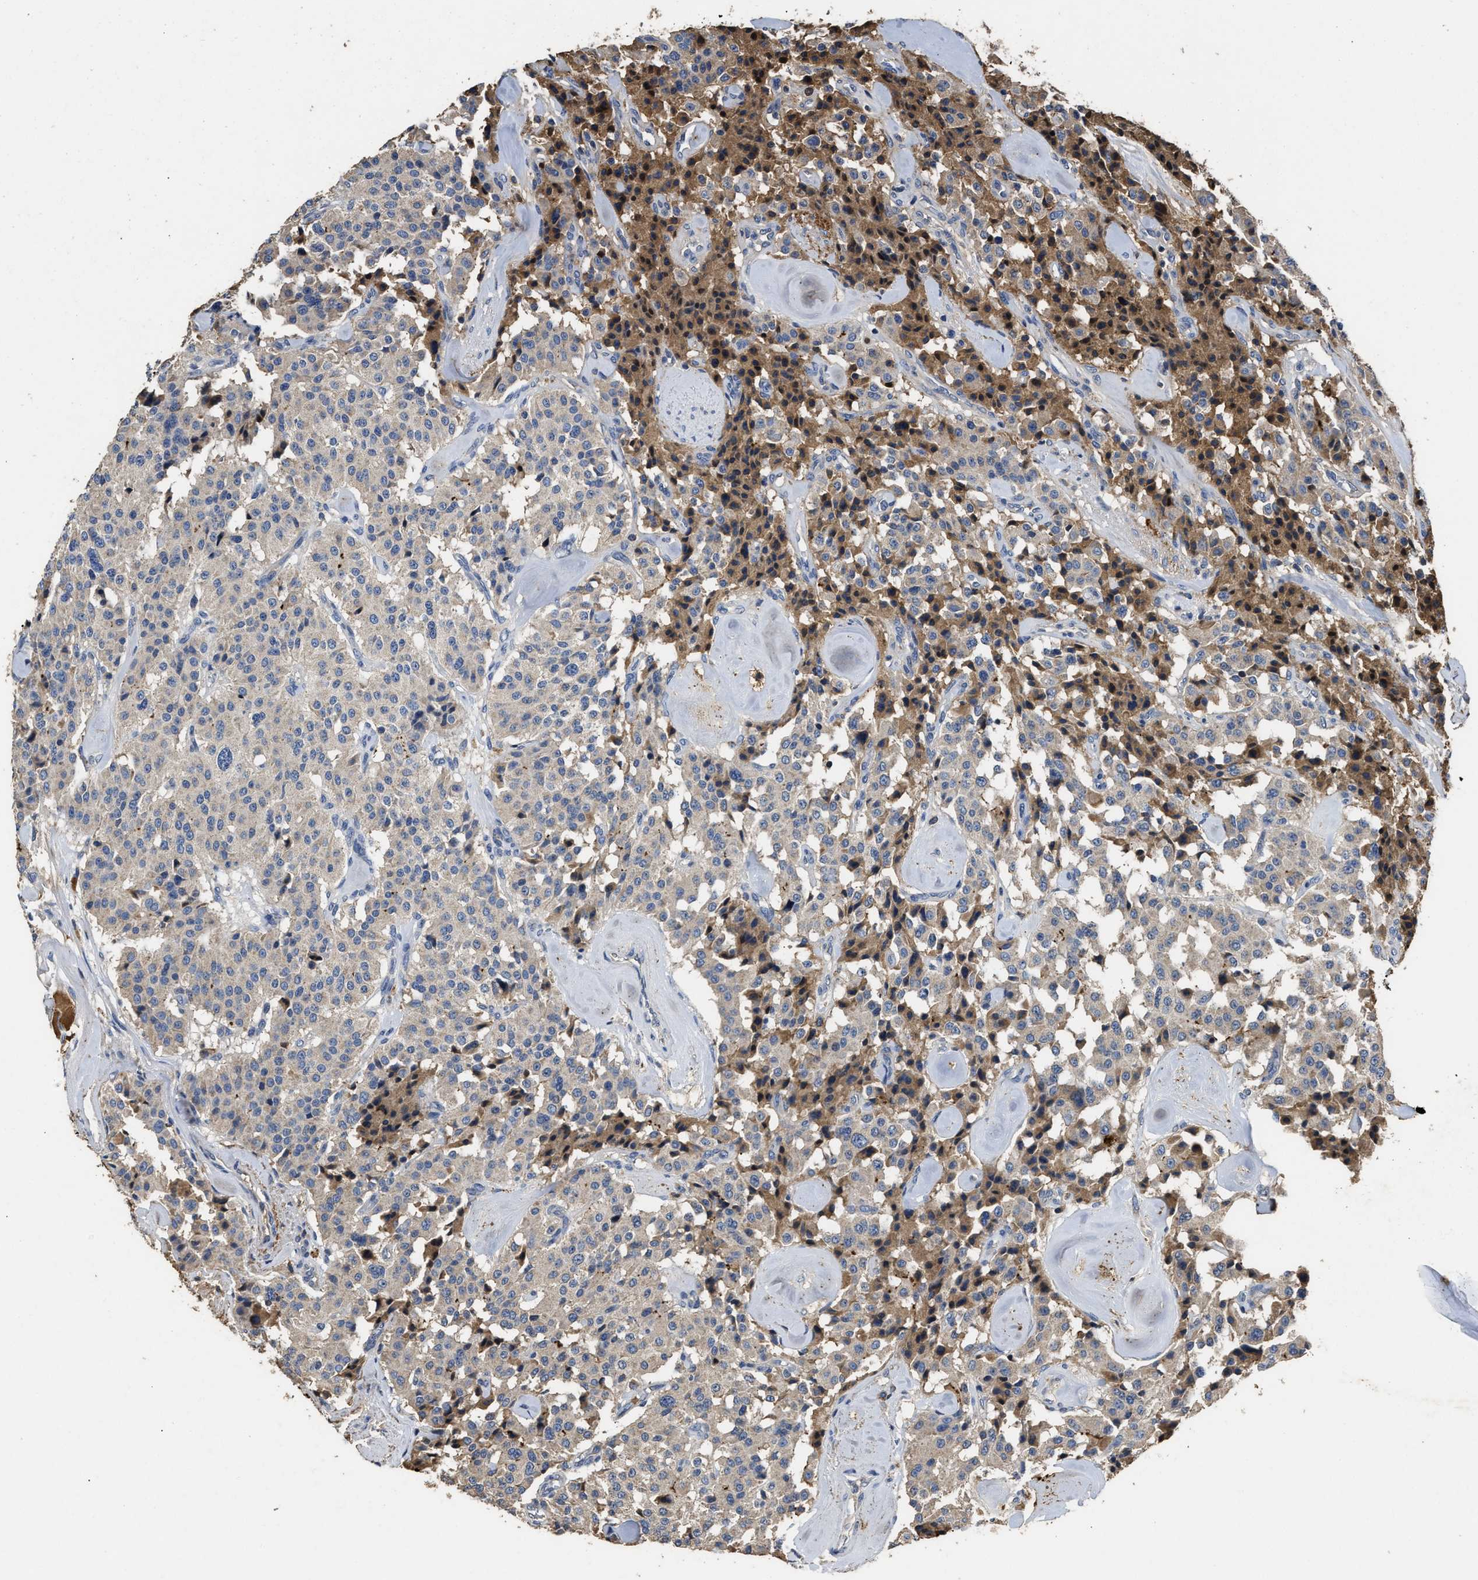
{"staining": {"intensity": "moderate", "quantity": "25%-75%", "location": "cytoplasmic/membranous"}, "tissue": "carcinoid", "cell_type": "Tumor cells", "image_type": "cancer", "snomed": [{"axis": "morphology", "description": "Carcinoid, malignant, NOS"}, {"axis": "topography", "description": "Lung"}], "caption": "Tumor cells display moderate cytoplasmic/membranous positivity in about 25%-75% of cells in carcinoid (malignant).", "gene": "C3", "patient": {"sex": "male", "age": 30}}